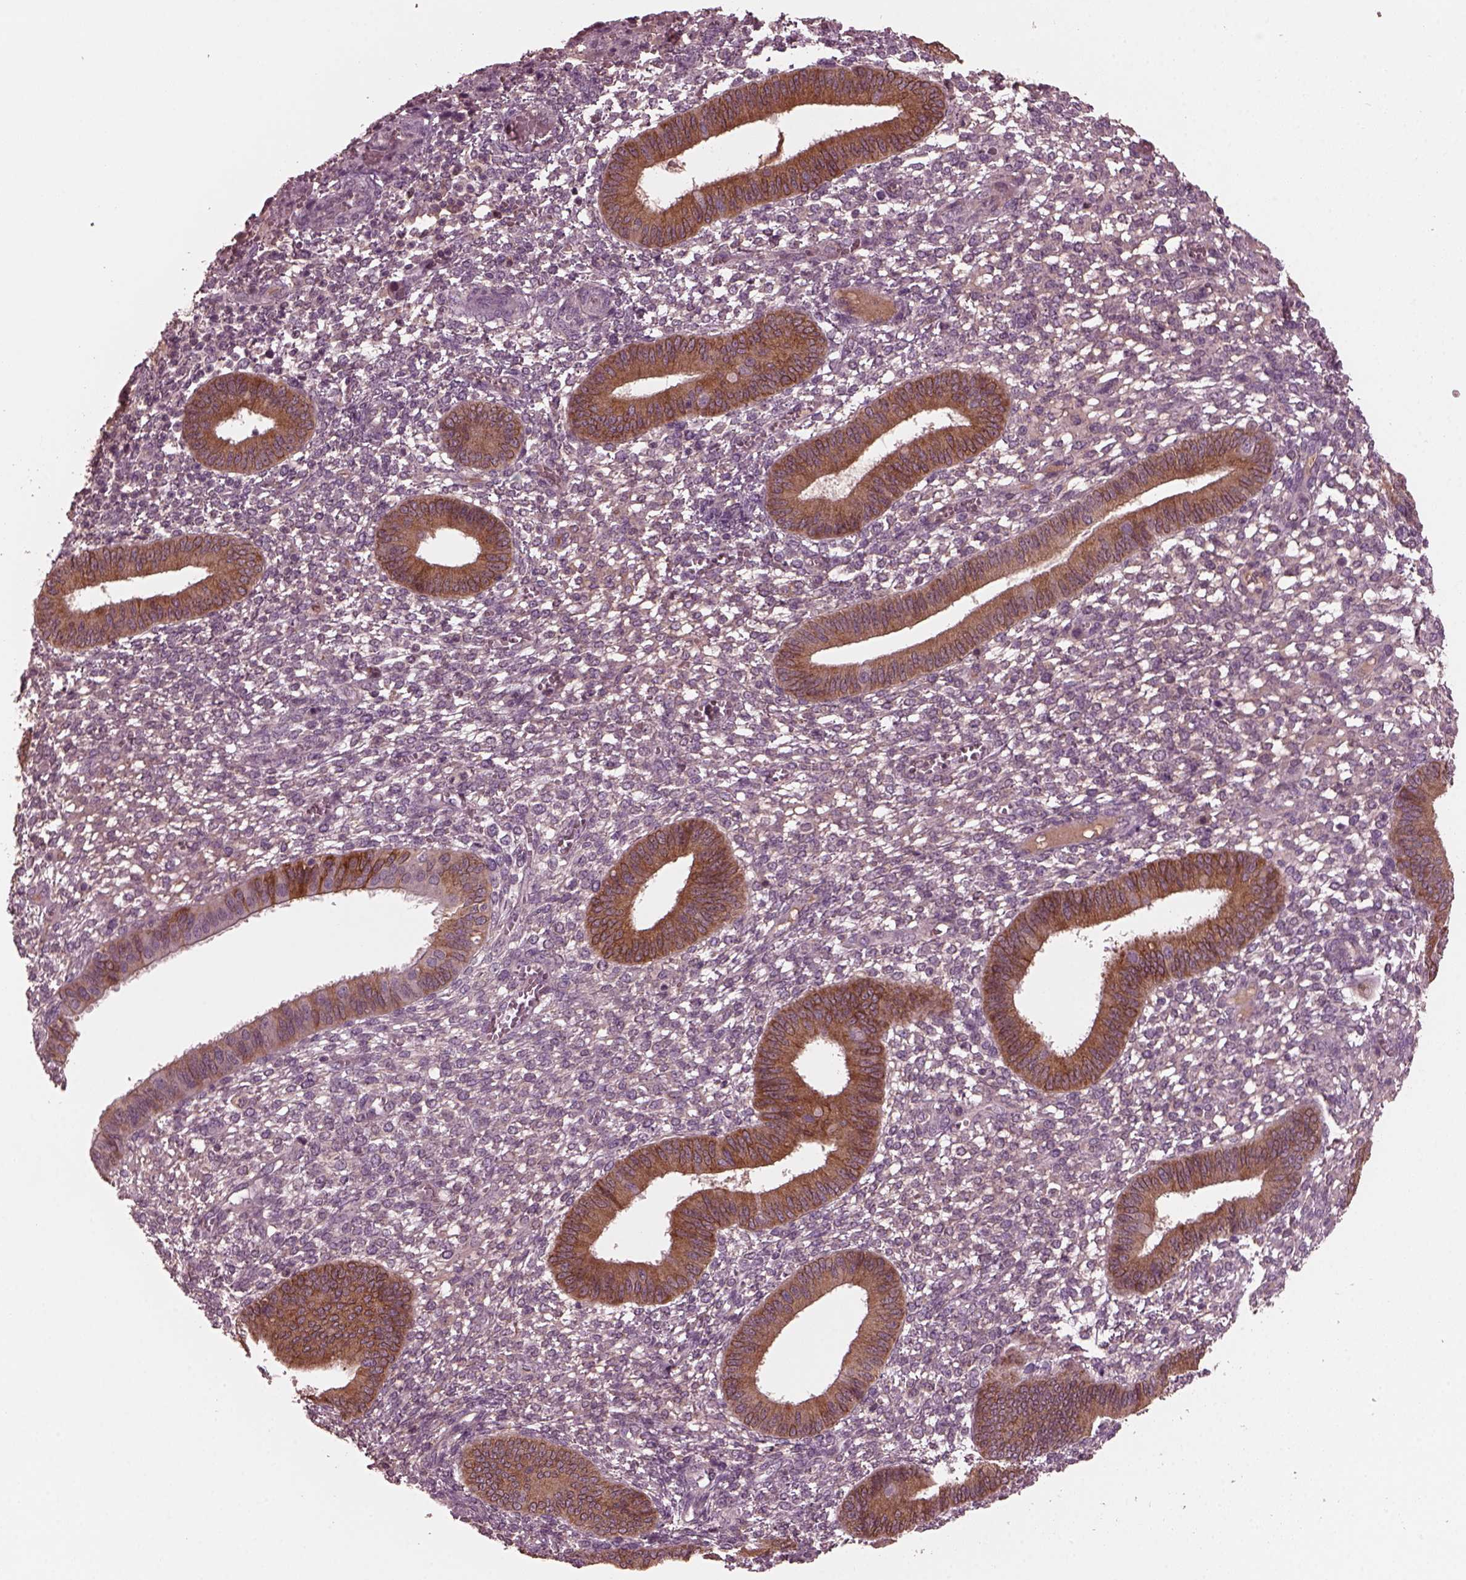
{"staining": {"intensity": "negative", "quantity": "none", "location": "none"}, "tissue": "endometrium", "cell_type": "Cells in endometrial stroma", "image_type": "normal", "snomed": [{"axis": "morphology", "description": "Normal tissue, NOS"}, {"axis": "topography", "description": "Endometrium"}], "caption": "The histopathology image displays no staining of cells in endometrial stroma in normal endometrium. The staining was performed using DAB to visualize the protein expression in brown, while the nuclei were stained in blue with hematoxylin (Magnification: 20x).", "gene": "PORCN", "patient": {"sex": "female", "age": 42}}